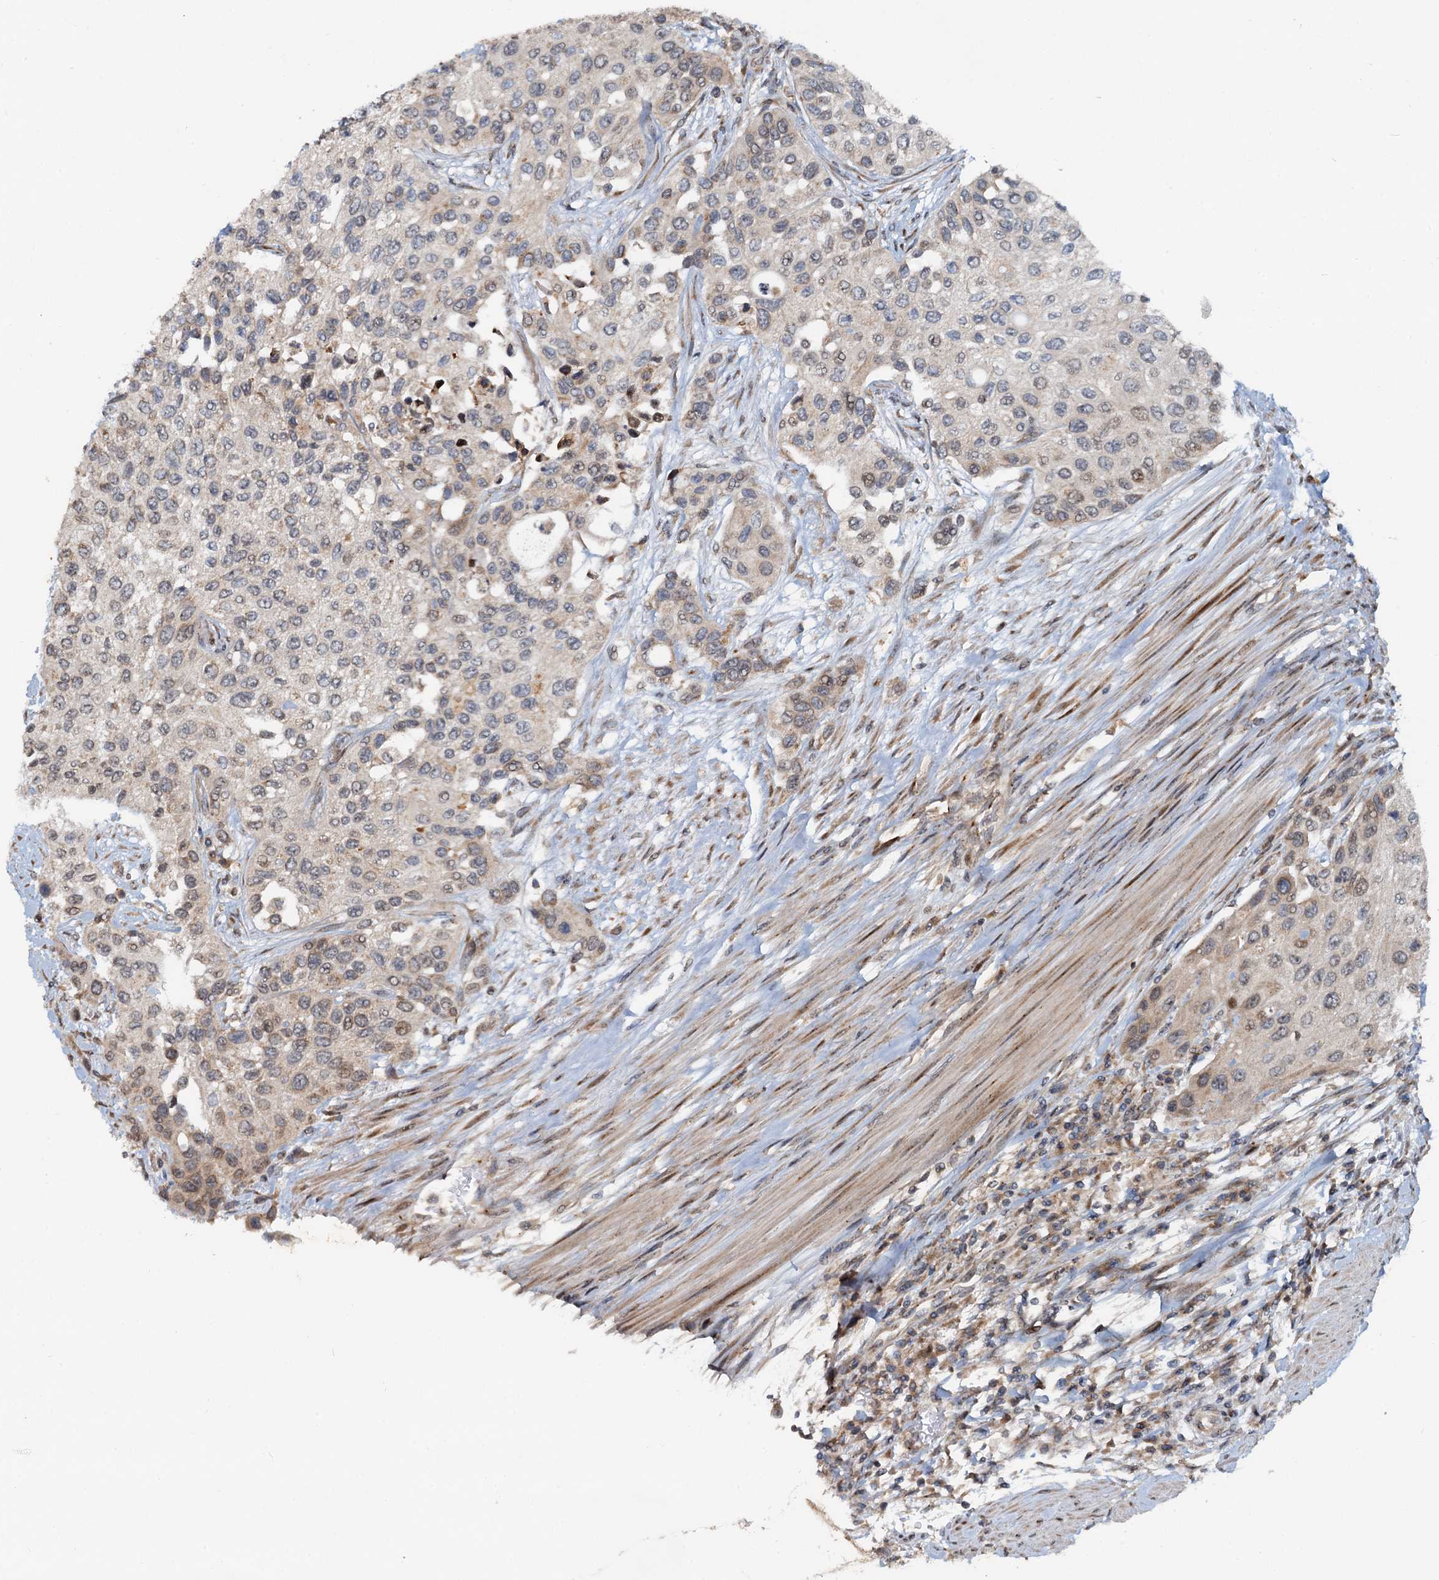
{"staining": {"intensity": "weak", "quantity": "<25%", "location": "cytoplasmic/membranous,nuclear"}, "tissue": "urothelial cancer", "cell_type": "Tumor cells", "image_type": "cancer", "snomed": [{"axis": "morphology", "description": "Normal tissue, NOS"}, {"axis": "morphology", "description": "Urothelial carcinoma, High grade"}, {"axis": "topography", "description": "Vascular tissue"}, {"axis": "topography", "description": "Urinary bladder"}], "caption": "Tumor cells show no significant protein staining in high-grade urothelial carcinoma.", "gene": "CEP68", "patient": {"sex": "female", "age": 56}}